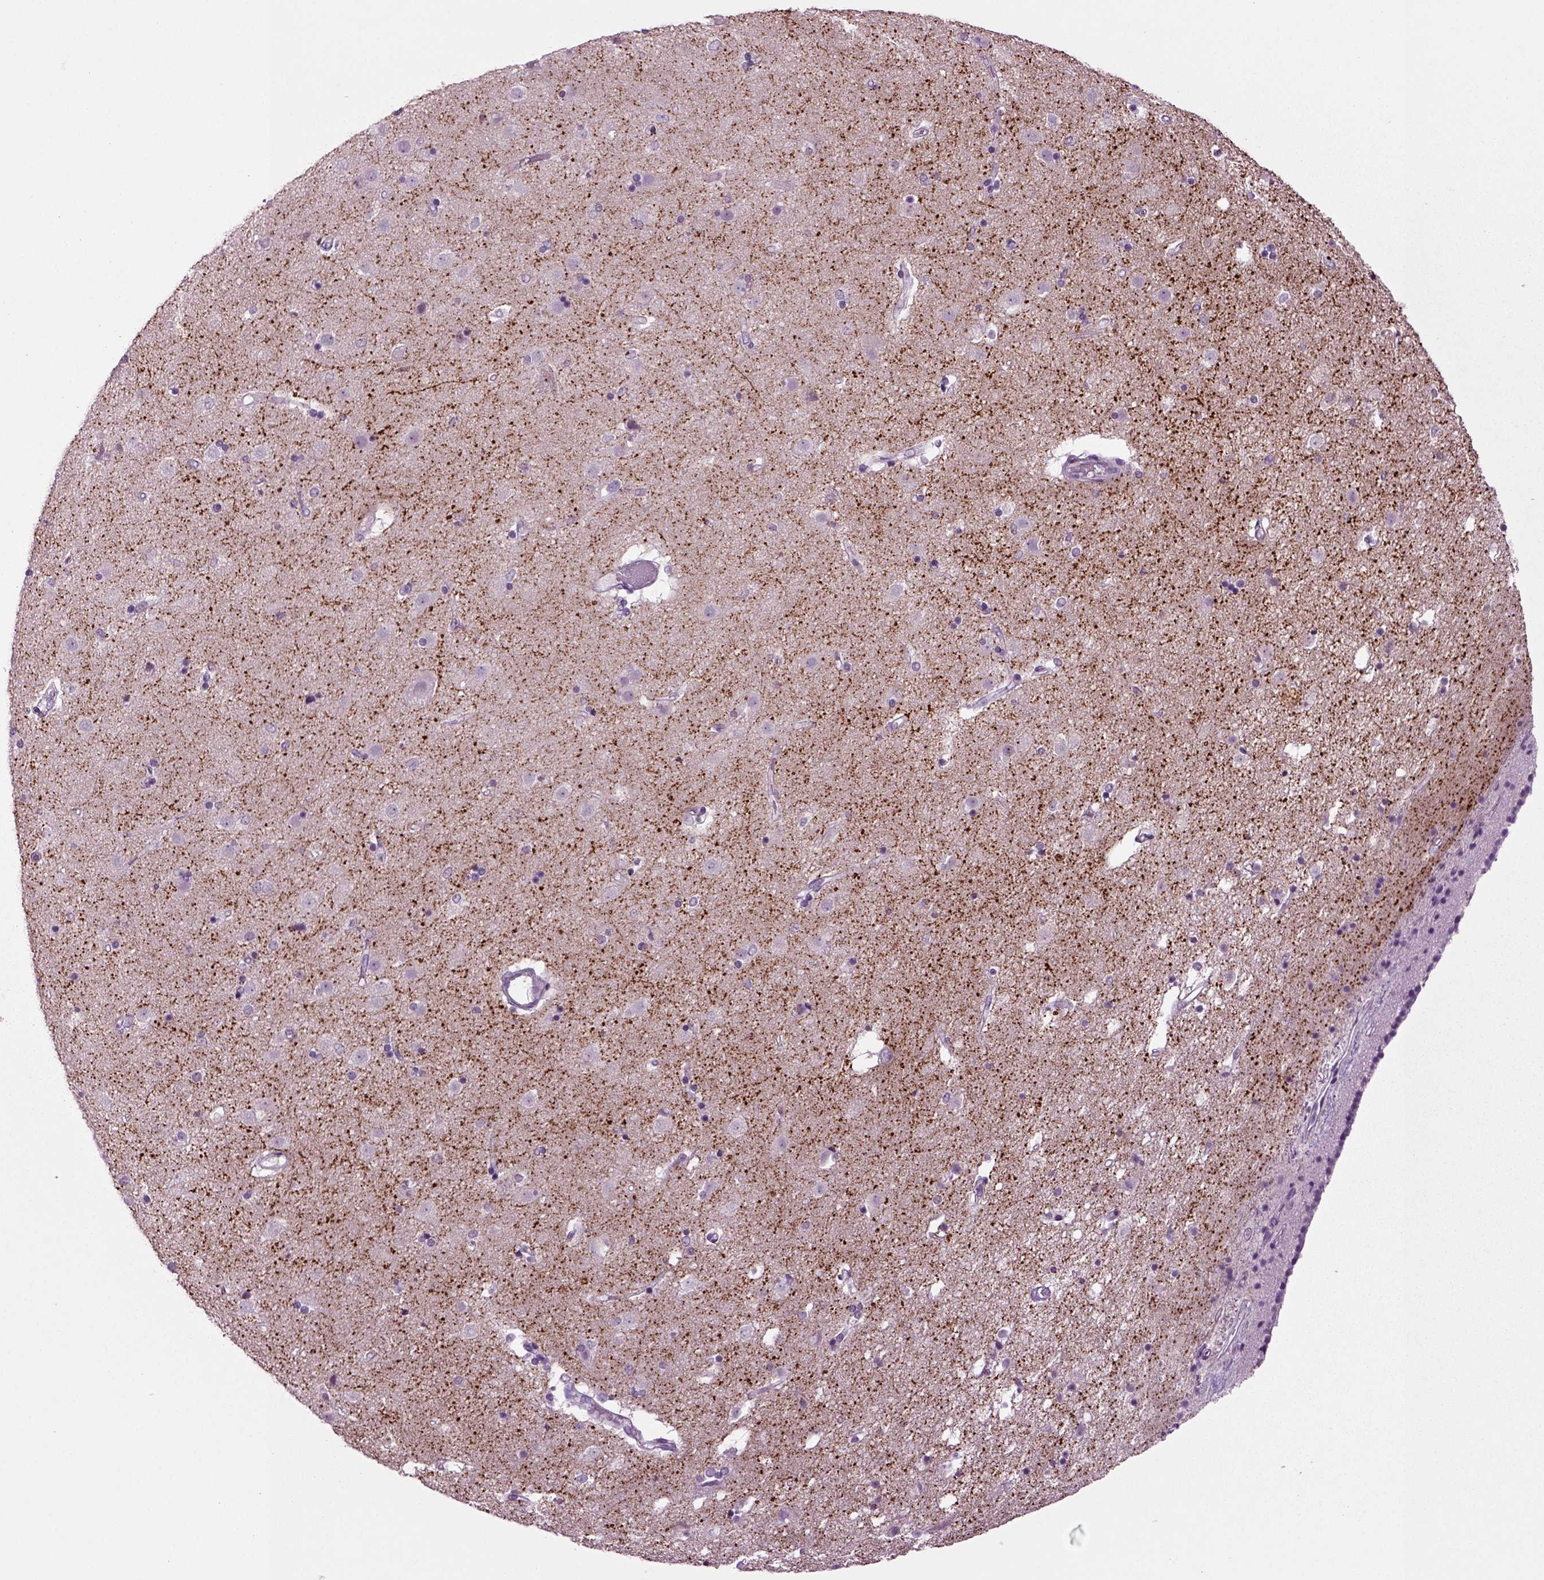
{"staining": {"intensity": "negative", "quantity": "none", "location": "none"}, "tissue": "caudate", "cell_type": "Glial cells", "image_type": "normal", "snomed": [{"axis": "morphology", "description": "Normal tissue, NOS"}, {"axis": "topography", "description": "Lateral ventricle wall"}], "caption": "Immunohistochemistry of benign caudate displays no expression in glial cells. The staining is performed using DAB (3,3'-diaminobenzidine) brown chromogen with nuclei counter-stained in using hematoxylin.", "gene": "SLC17A6", "patient": {"sex": "female", "age": 71}}